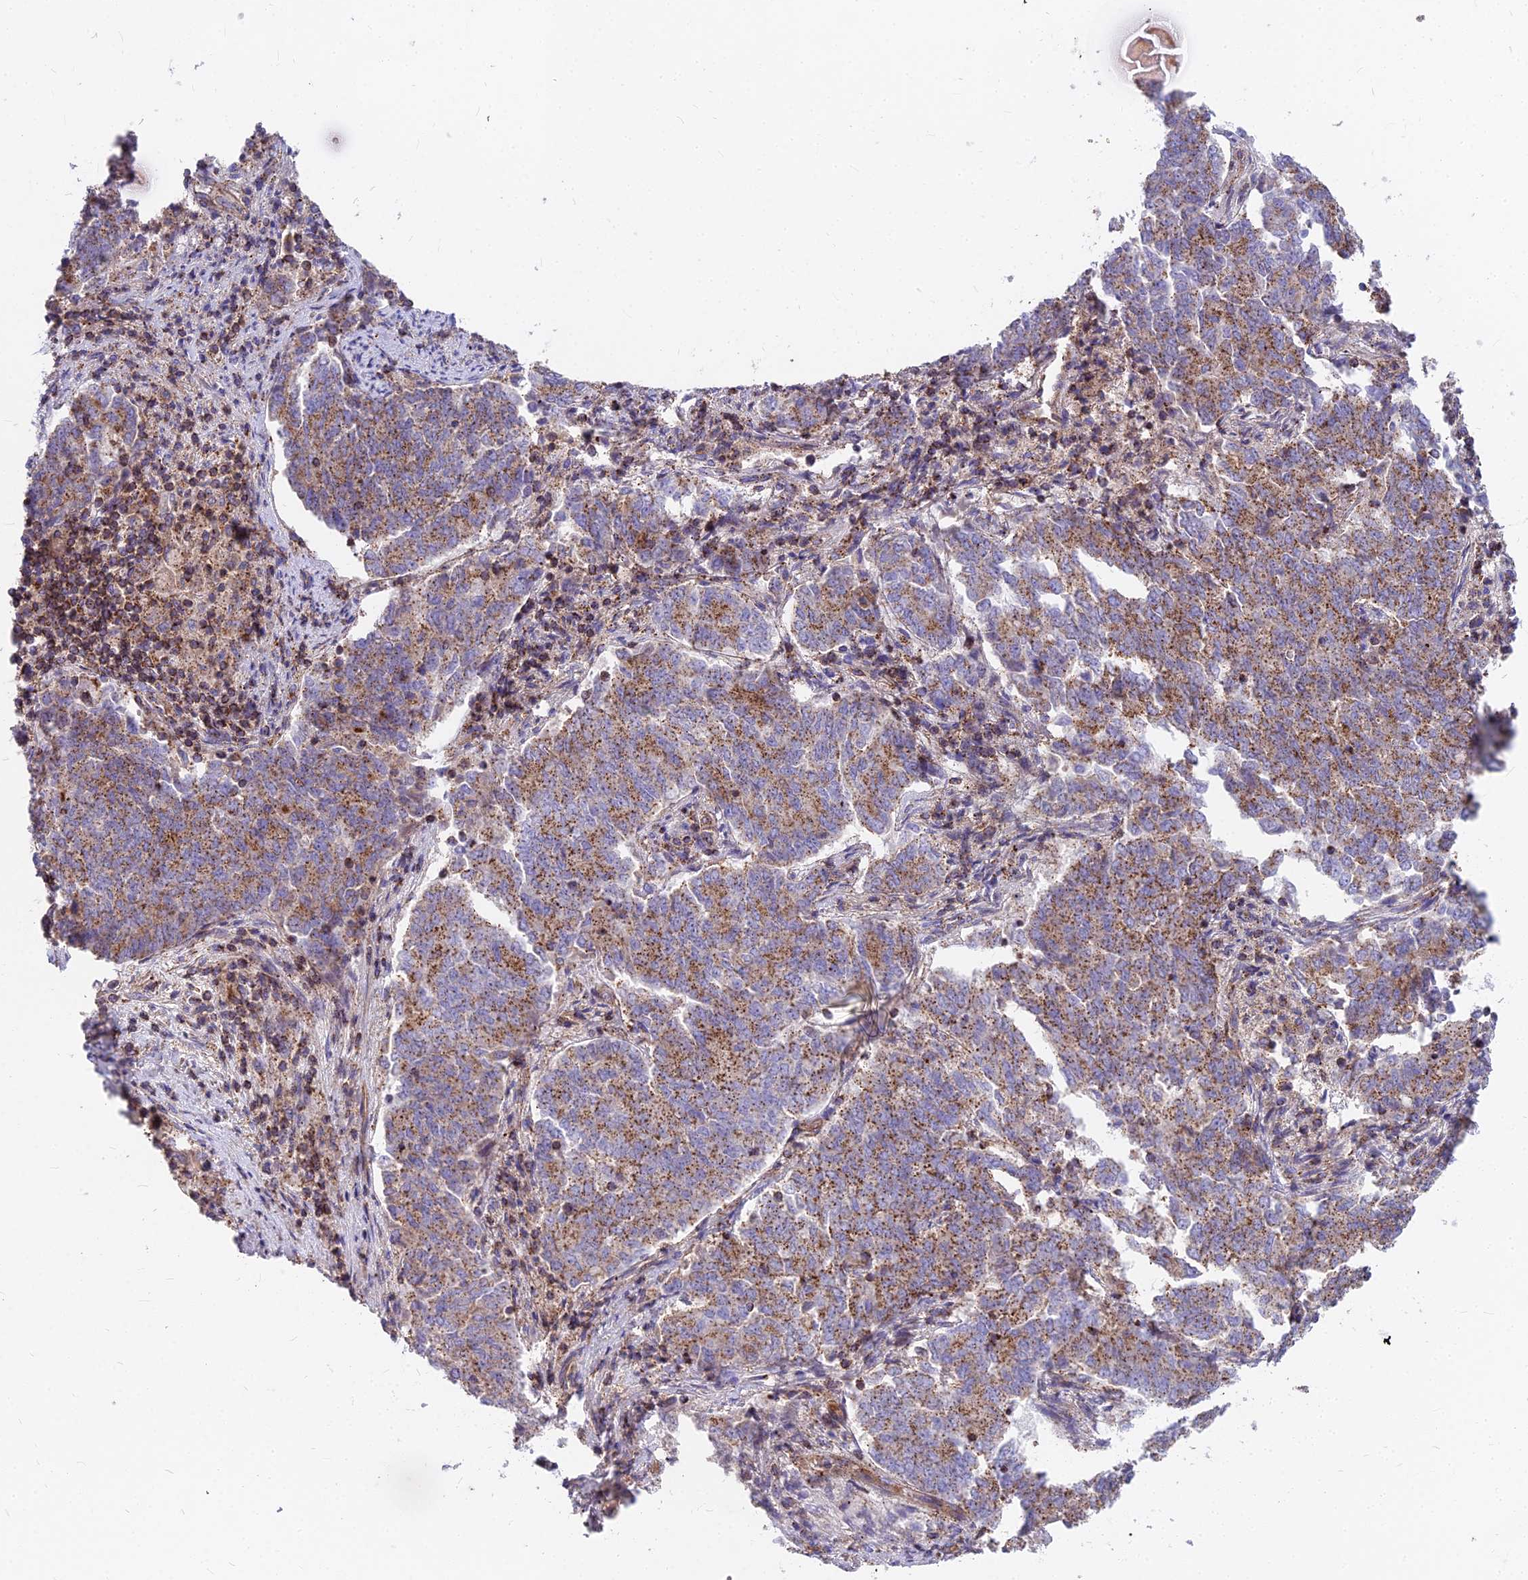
{"staining": {"intensity": "moderate", "quantity": ">75%", "location": "cytoplasmic/membranous"}, "tissue": "endometrial cancer", "cell_type": "Tumor cells", "image_type": "cancer", "snomed": [{"axis": "morphology", "description": "Adenocarcinoma, NOS"}, {"axis": "topography", "description": "Endometrium"}], "caption": "The photomicrograph exhibits immunohistochemical staining of adenocarcinoma (endometrial). There is moderate cytoplasmic/membranous staining is present in approximately >75% of tumor cells. The staining is performed using DAB brown chromogen to label protein expression. The nuclei are counter-stained blue using hematoxylin.", "gene": "FRMPD1", "patient": {"sex": "female", "age": 80}}